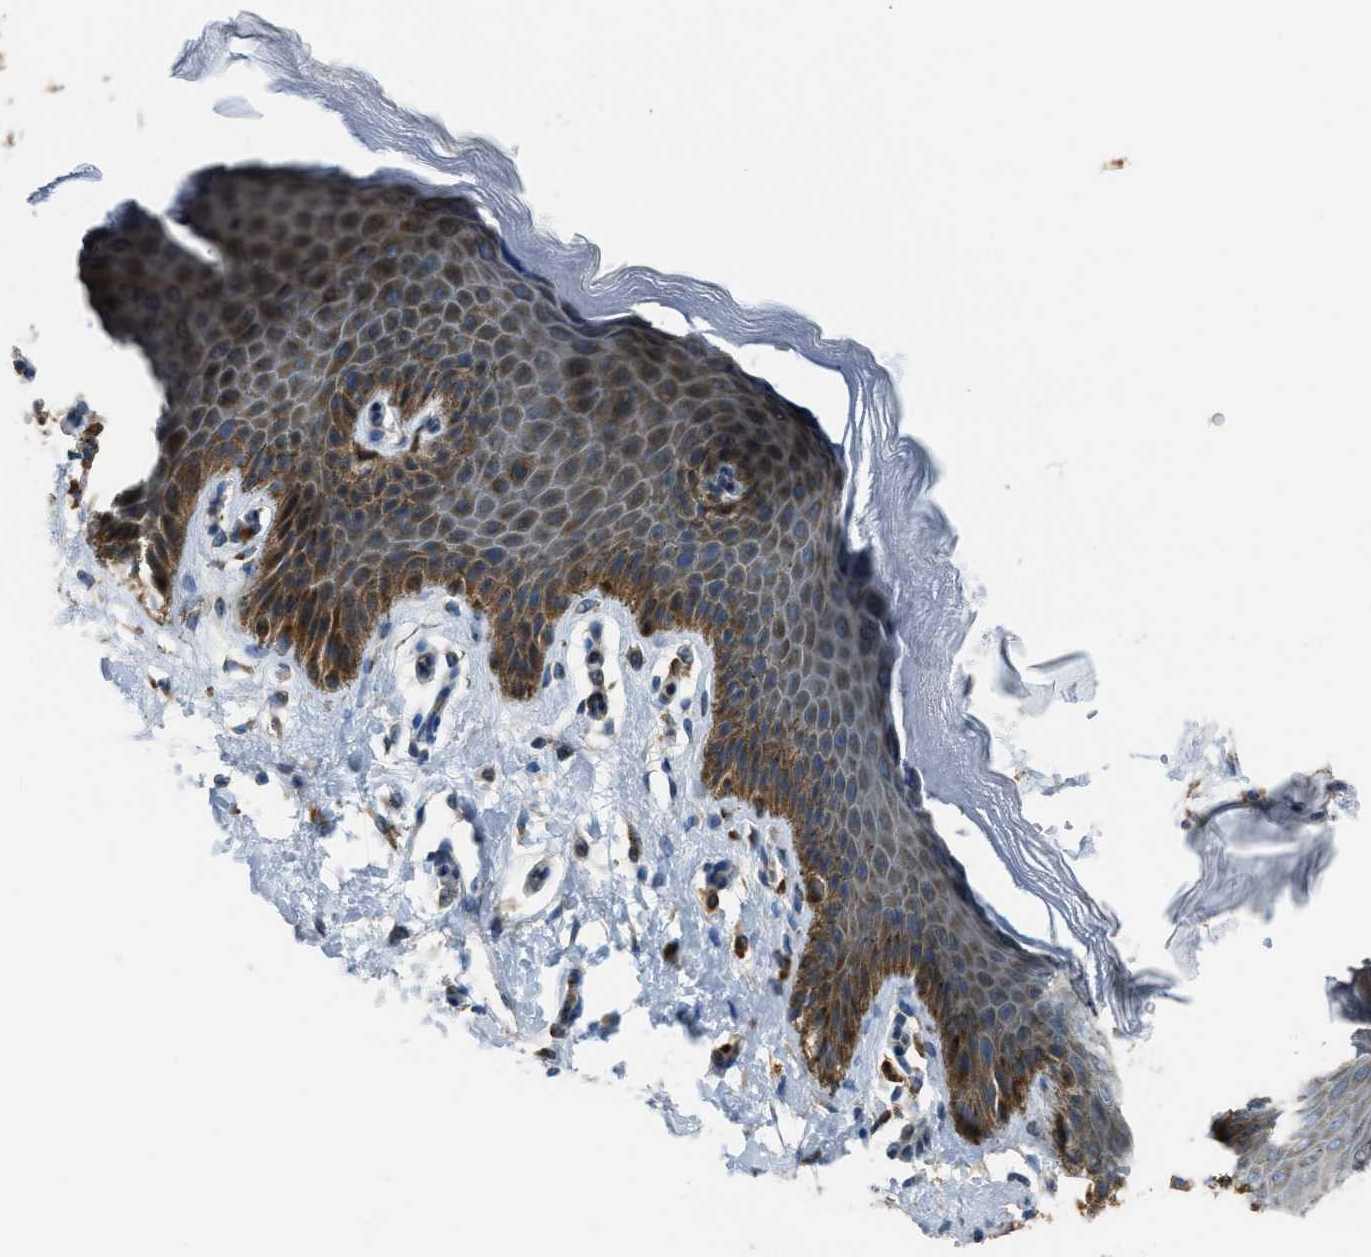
{"staining": {"intensity": "moderate", "quantity": "25%-75%", "location": "cytoplasmic/membranous"}, "tissue": "skin", "cell_type": "Epidermal cells", "image_type": "normal", "snomed": [{"axis": "morphology", "description": "Normal tissue, NOS"}, {"axis": "topography", "description": "Anal"}], "caption": "Immunohistochemistry (IHC) (DAB) staining of unremarkable skin demonstrates moderate cytoplasmic/membranous protein expression in about 25%-75% of epidermal cells.", "gene": "SLC25A11", "patient": {"sex": "male", "age": 44}}